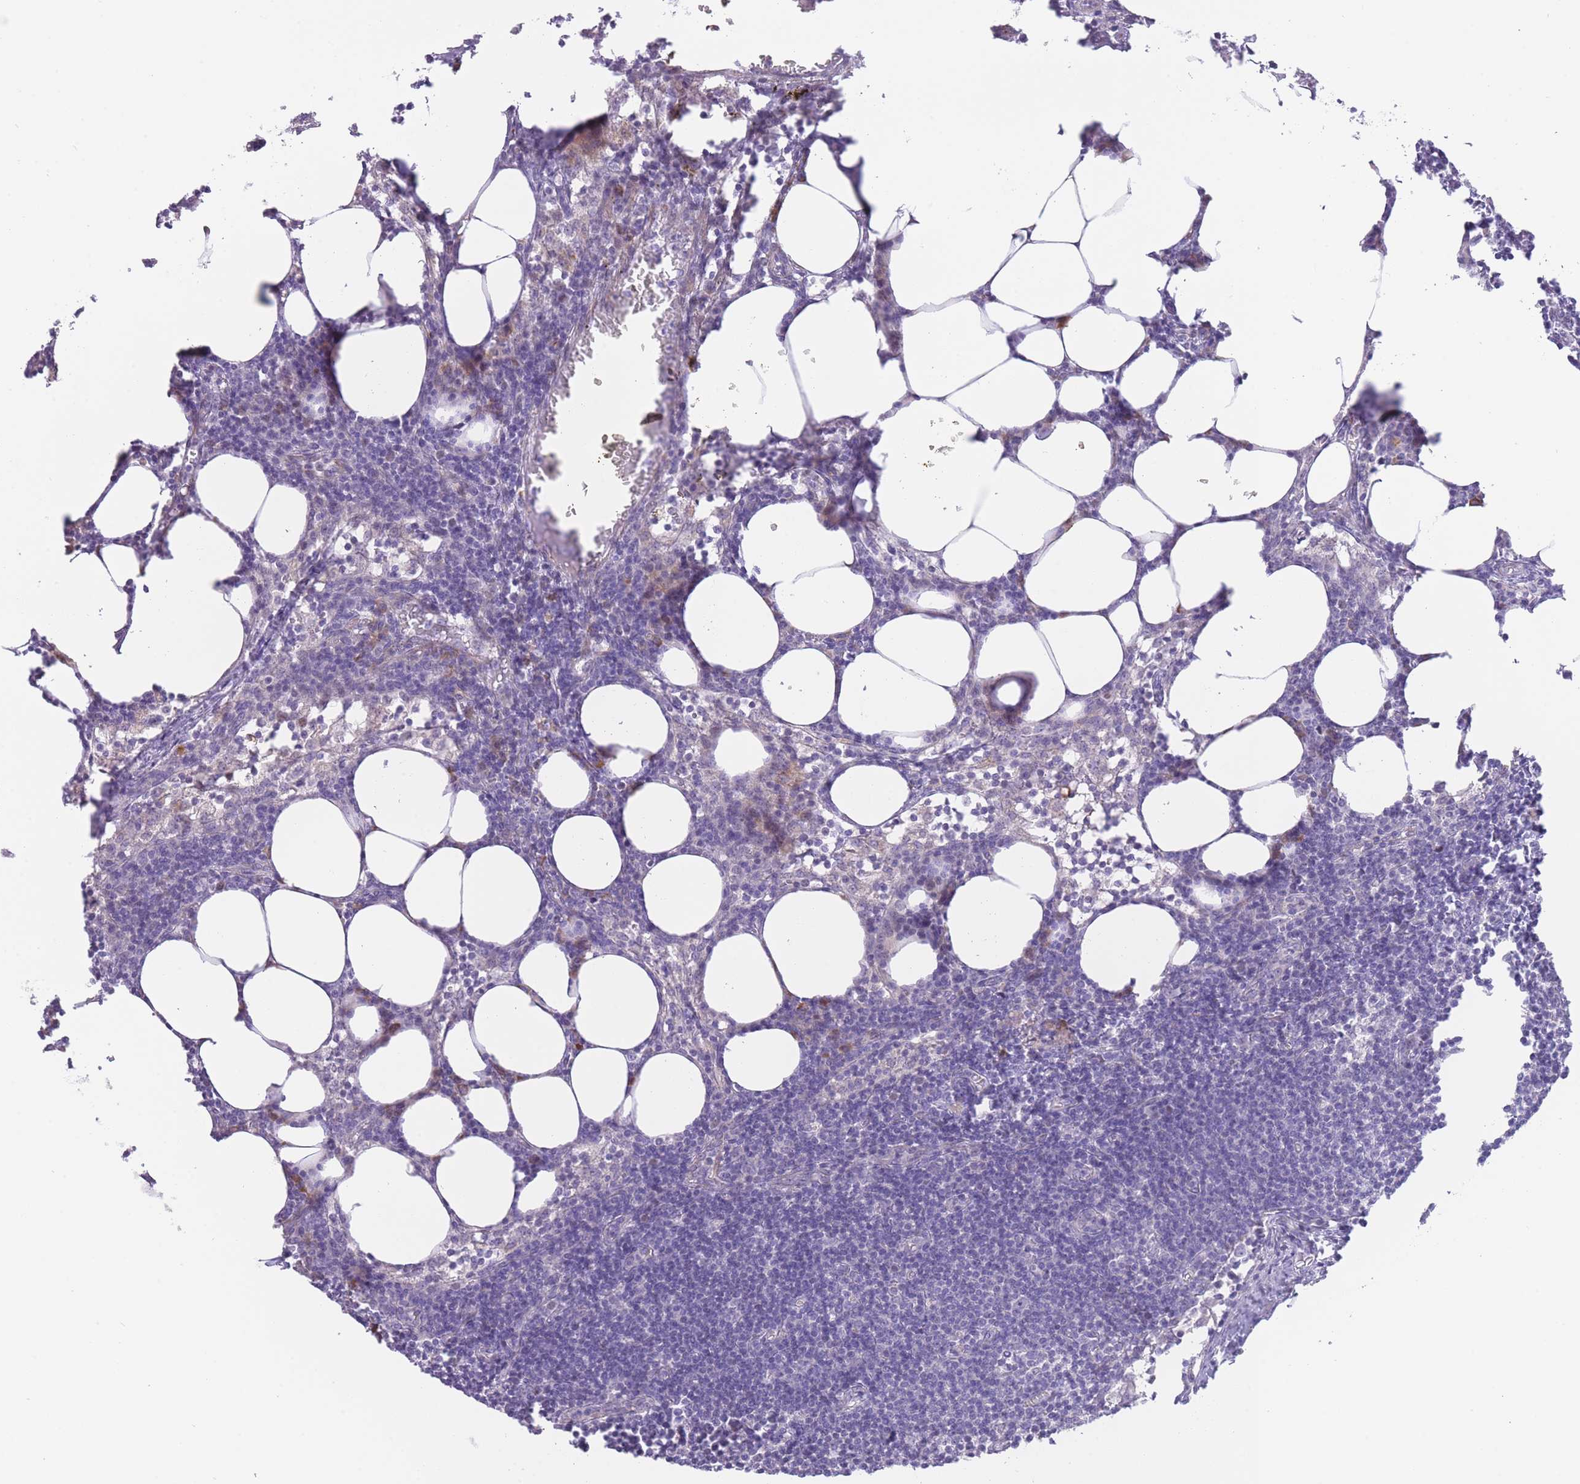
{"staining": {"intensity": "negative", "quantity": "none", "location": "none"}, "tissue": "lymph node", "cell_type": "Germinal center cells", "image_type": "normal", "snomed": [{"axis": "morphology", "description": "Normal tissue, NOS"}, {"axis": "topography", "description": "Lymph node"}], "caption": "Immunohistochemistry (IHC) of unremarkable human lymph node shows no staining in germinal center cells. (Immunohistochemistry (IHC), brightfield microscopy, high magnification).", "gene": "QTRT1", "patient": {"sex": "female", "age": 30}}